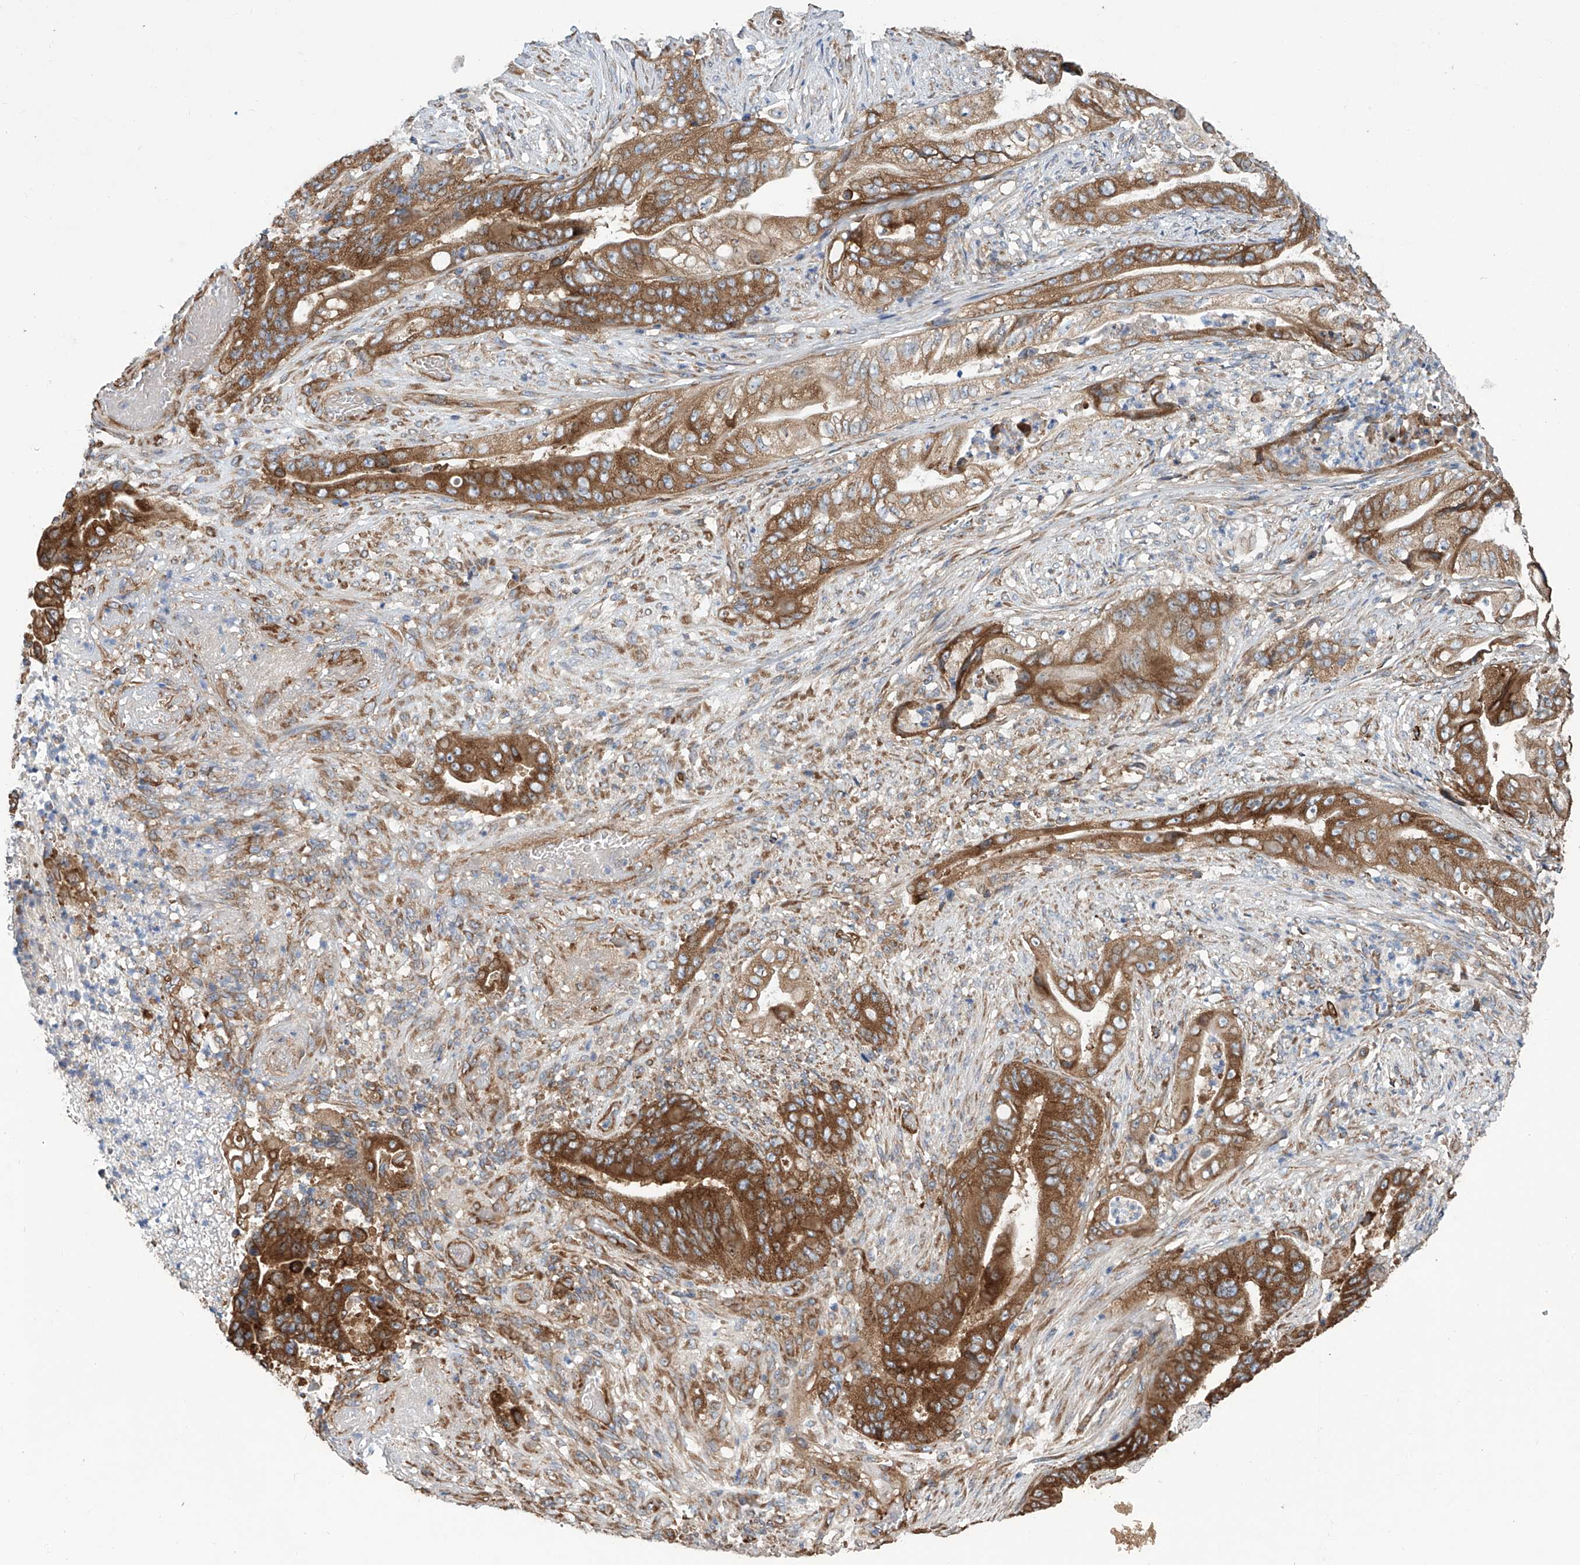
{"staining": {"intensity": "strong", "quantity": ">75%", "location": "cytoplasmic/membranous"}, "tissue": "stomach cancer", "cell_type": "Tumor cells", "image_type": "cancer", "snomed": [{"axis": "morphology", "description": "Adenocarcinoma, NOS"}, {"axis": "topography", "description": "Stomach"}], "caption": "This histopathology image reveals immunohistochemistry (IHC) staining of stomach cancer (adenocarcinoma), with high strong cytoplasmic/membranous staining in about >75% of tumor cells.", "gene": "SENP2", "patient": {"sex": "female", "age": 73}}